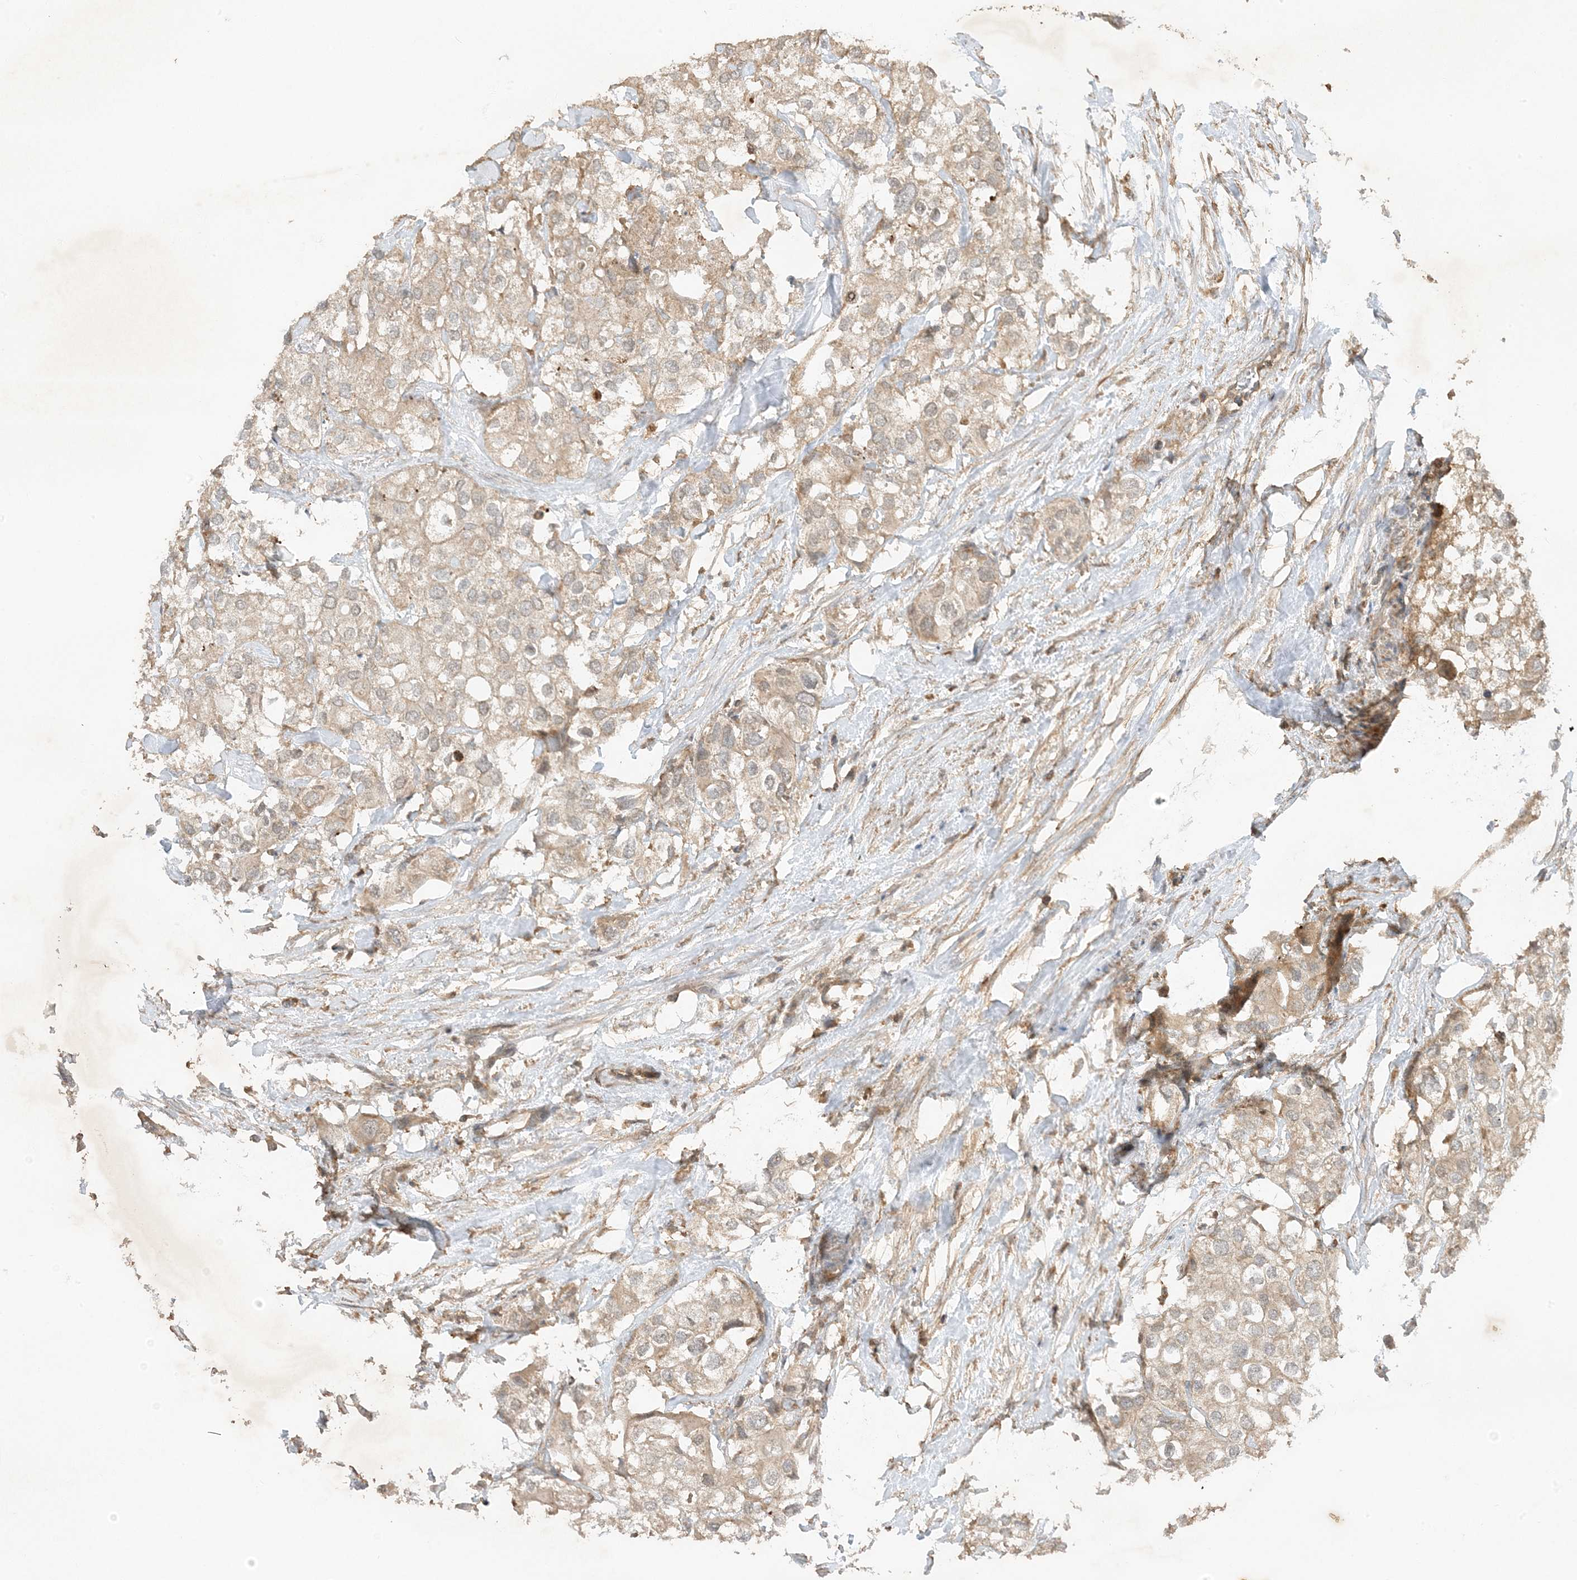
{"staining": {"intensity": "weak", "quantity": "25%-75%", "location": "cytoplasmic/membranous"}, "tissue": "urothelial cancer", "cell_type": "Tumor cells", "image_type": "cancer", "snomed": [{"axis": "morphology", "description": "Urothelial carcinoma, High grade"}, {"axis": "topography", "description": "Urinary bladder"}], "caption": "IHC (DAB) staining of urothelial cancer exhibits weak cytoplasmic/membranous protein expression in approximately 25%-75% of tumor cells.", "gene": "XRN1", "patient": {"sex": "male", "age": 64}}